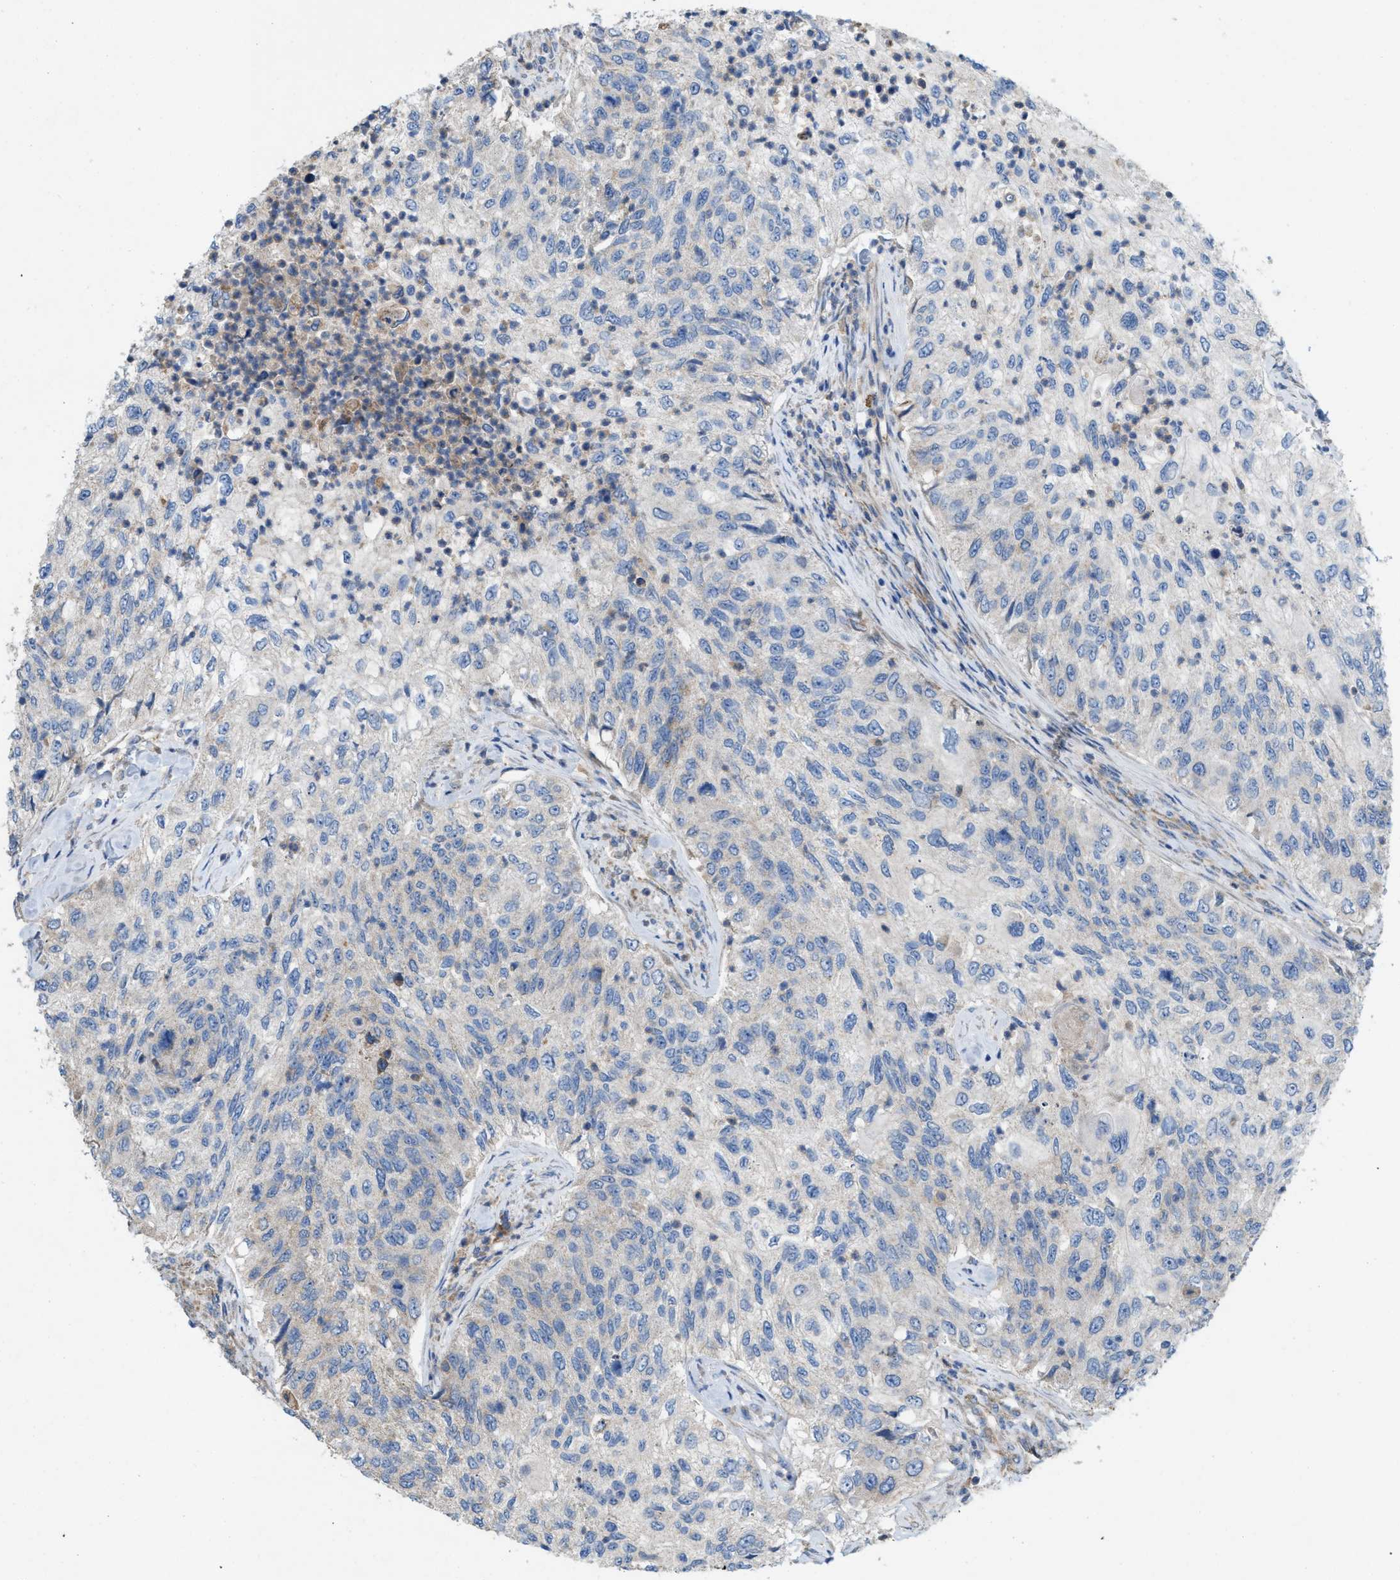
{"staining": {"intensity": "negative", "quantity": "none", "location": "none"}, "tissue": "urothelial cancer", "cell_type": "Tumor cells", "image_type": "cancer", "snomed": [{"axis": "morphology", "description": "Urothelial carcinoma, High grade"}, {"axis": "topography", "description": "Urinary bladder"}], "caption": "Urothelial cancer was stained to show a protein in brown. There is no significant staining in tumor cells.", "gene": "DYNC2I1", "patient": {"sex": "female", "age": 60}}